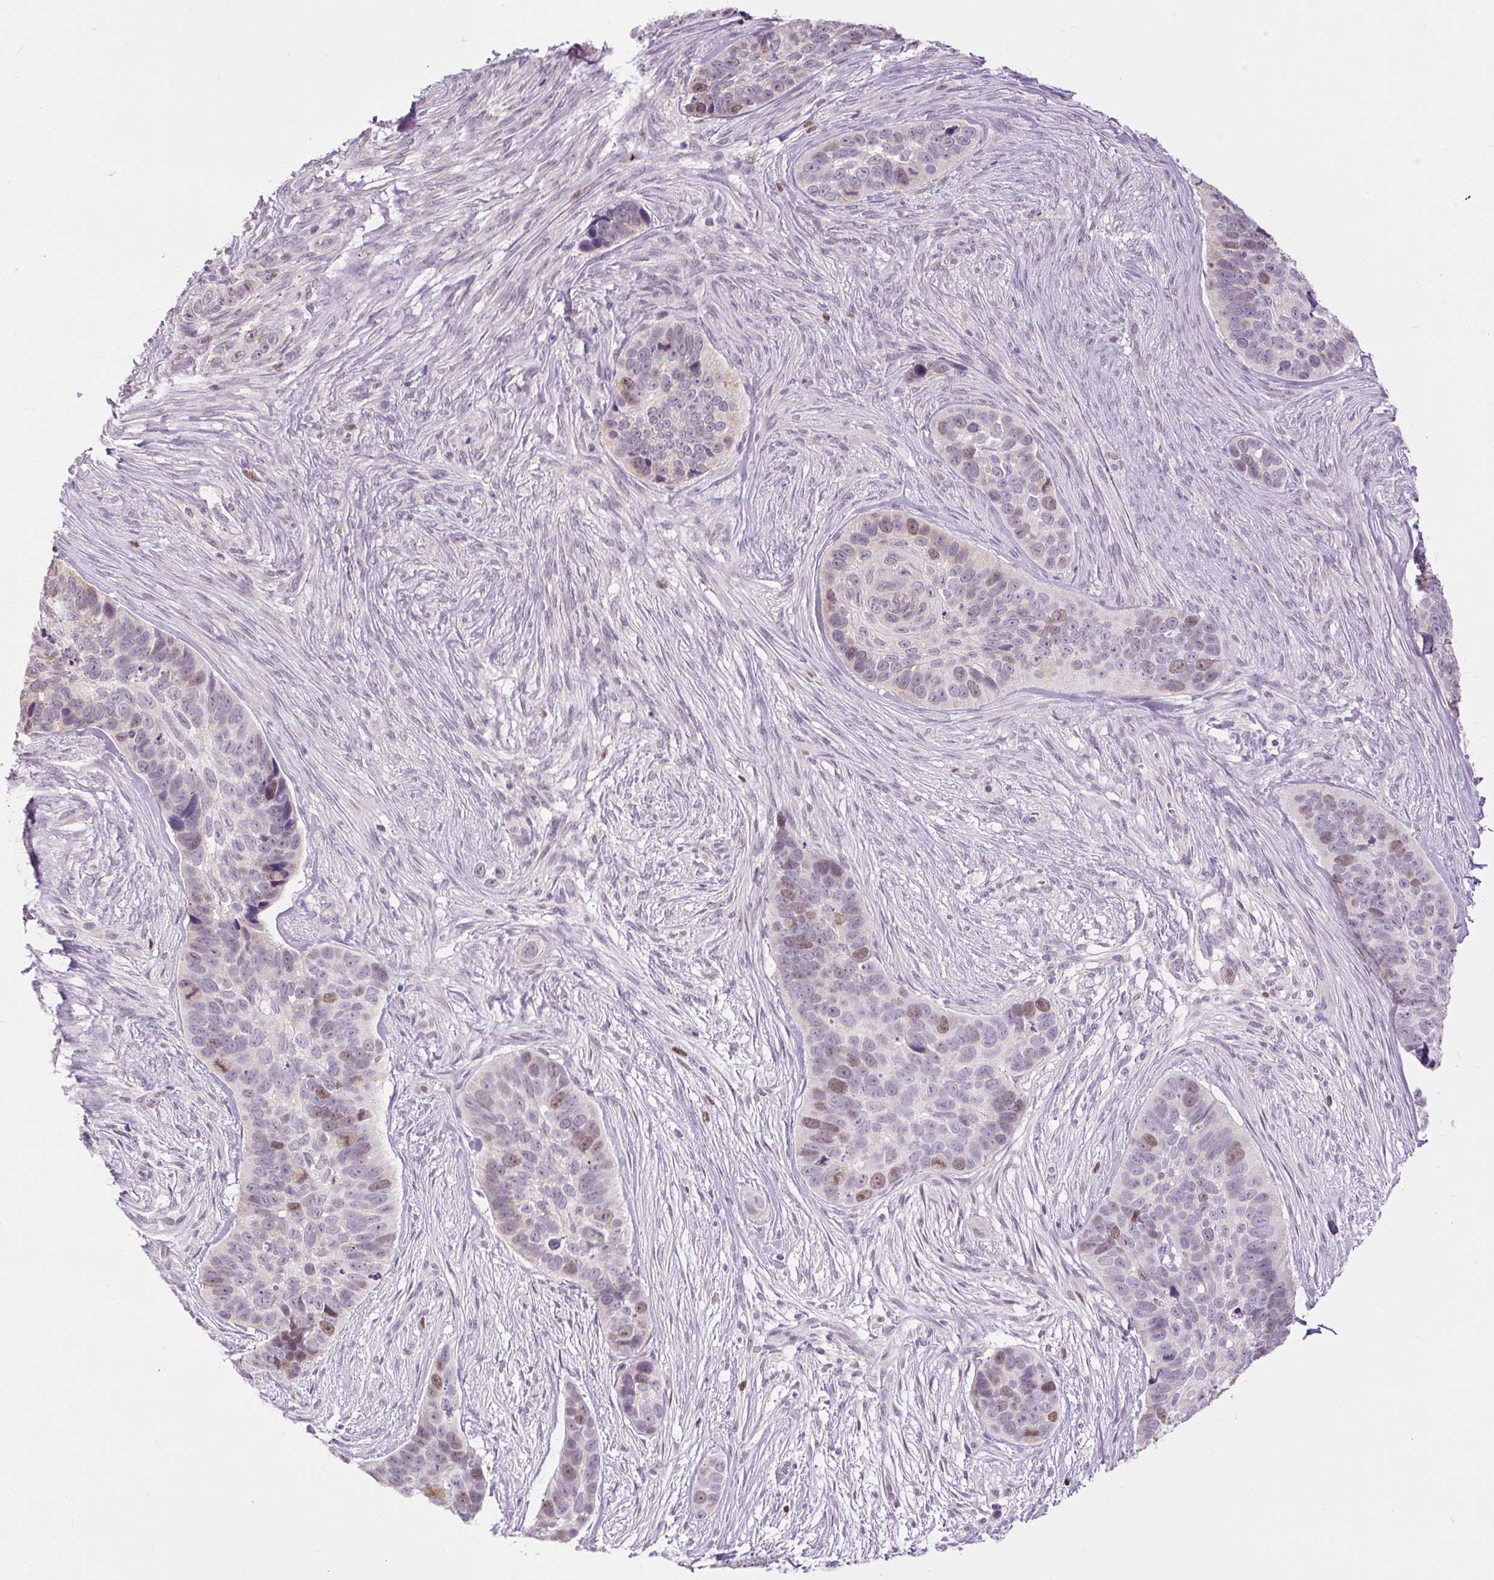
{"staining": {"intensity": "moderate", "quantity": "25%-75%", "location": "nuclear"}, "tissue": "skin cancer", "cell_type": "Tumor cells", "image_type": "cancer", "snomed": [{"axis": "morphology", "description": "Basal cell carcinoma"}, {"axis": "topography", "description": "Skin"}], "caption": "Basal cell carcinoma (skin) tissue shows moderate nuclear expression in about 25%-75% of tumor cells, visualized by immunohistochemistry.", "gene": "RACGAP1", "patient": {"sex": "female", "age": 82}}